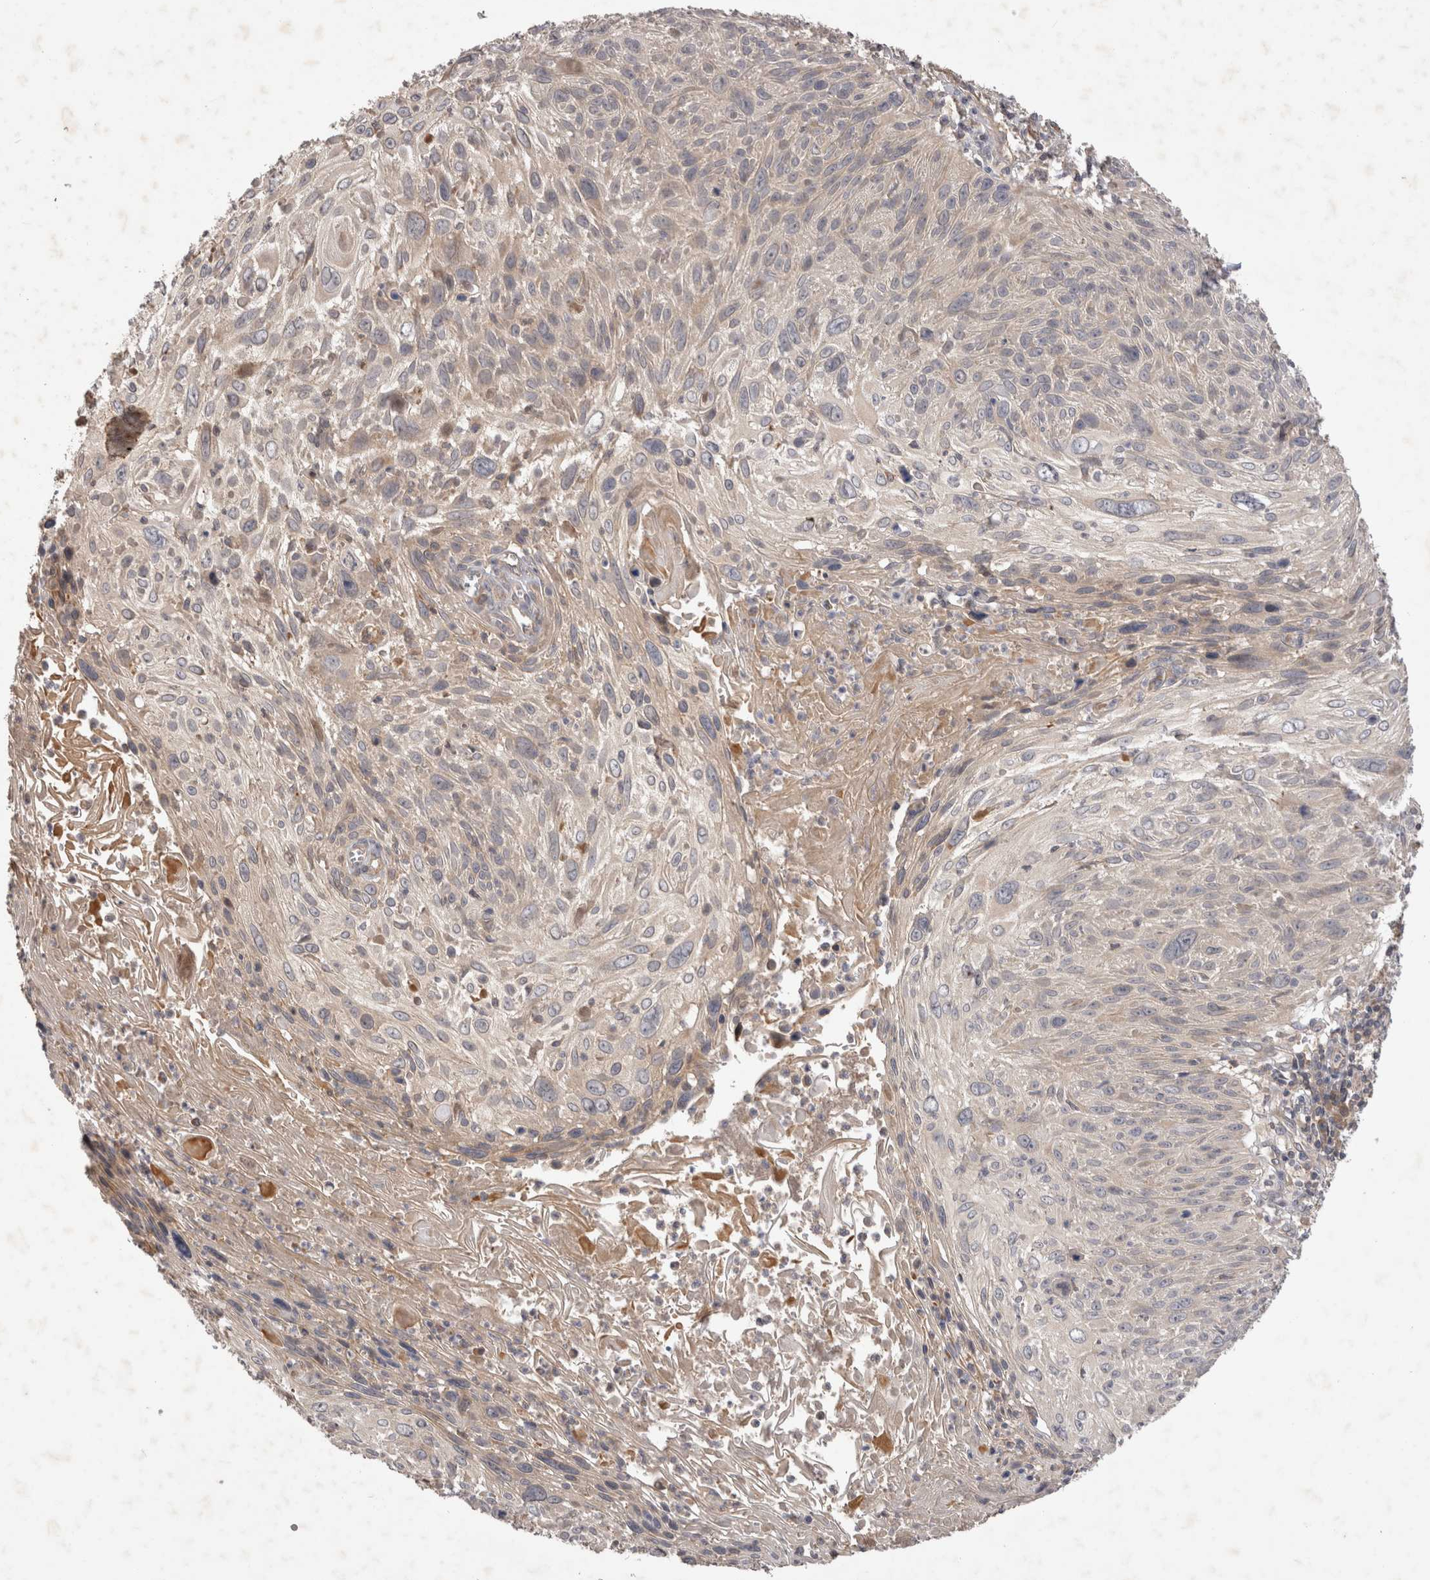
{"staining": {"intensity": "weak", "quantity": "<25%", "location": "cytoplasmic/membranous"}, "tissue": "cervical cancer", "cell_type": "Tumor cells", "image_type": "cancer", "snomed": [{"axis": "morphology", "description": "Squamous cell carcinoma, NOS"}, {"axis": "topography", "description": "Cervix"}], "caption": "IHC photomicrograph of neoplastic tissue: squamous cell carcinoma (cervical) stained with DAB (3,3'-diaminobenzidine) displays no significant protein staining in tumor cells. (DAB immunohistochemistry (IHC) visualized using brightfield microscopy, high magnification).", "gene": "PPP1R42", "patient": {"sex": "female", "age": 51}}